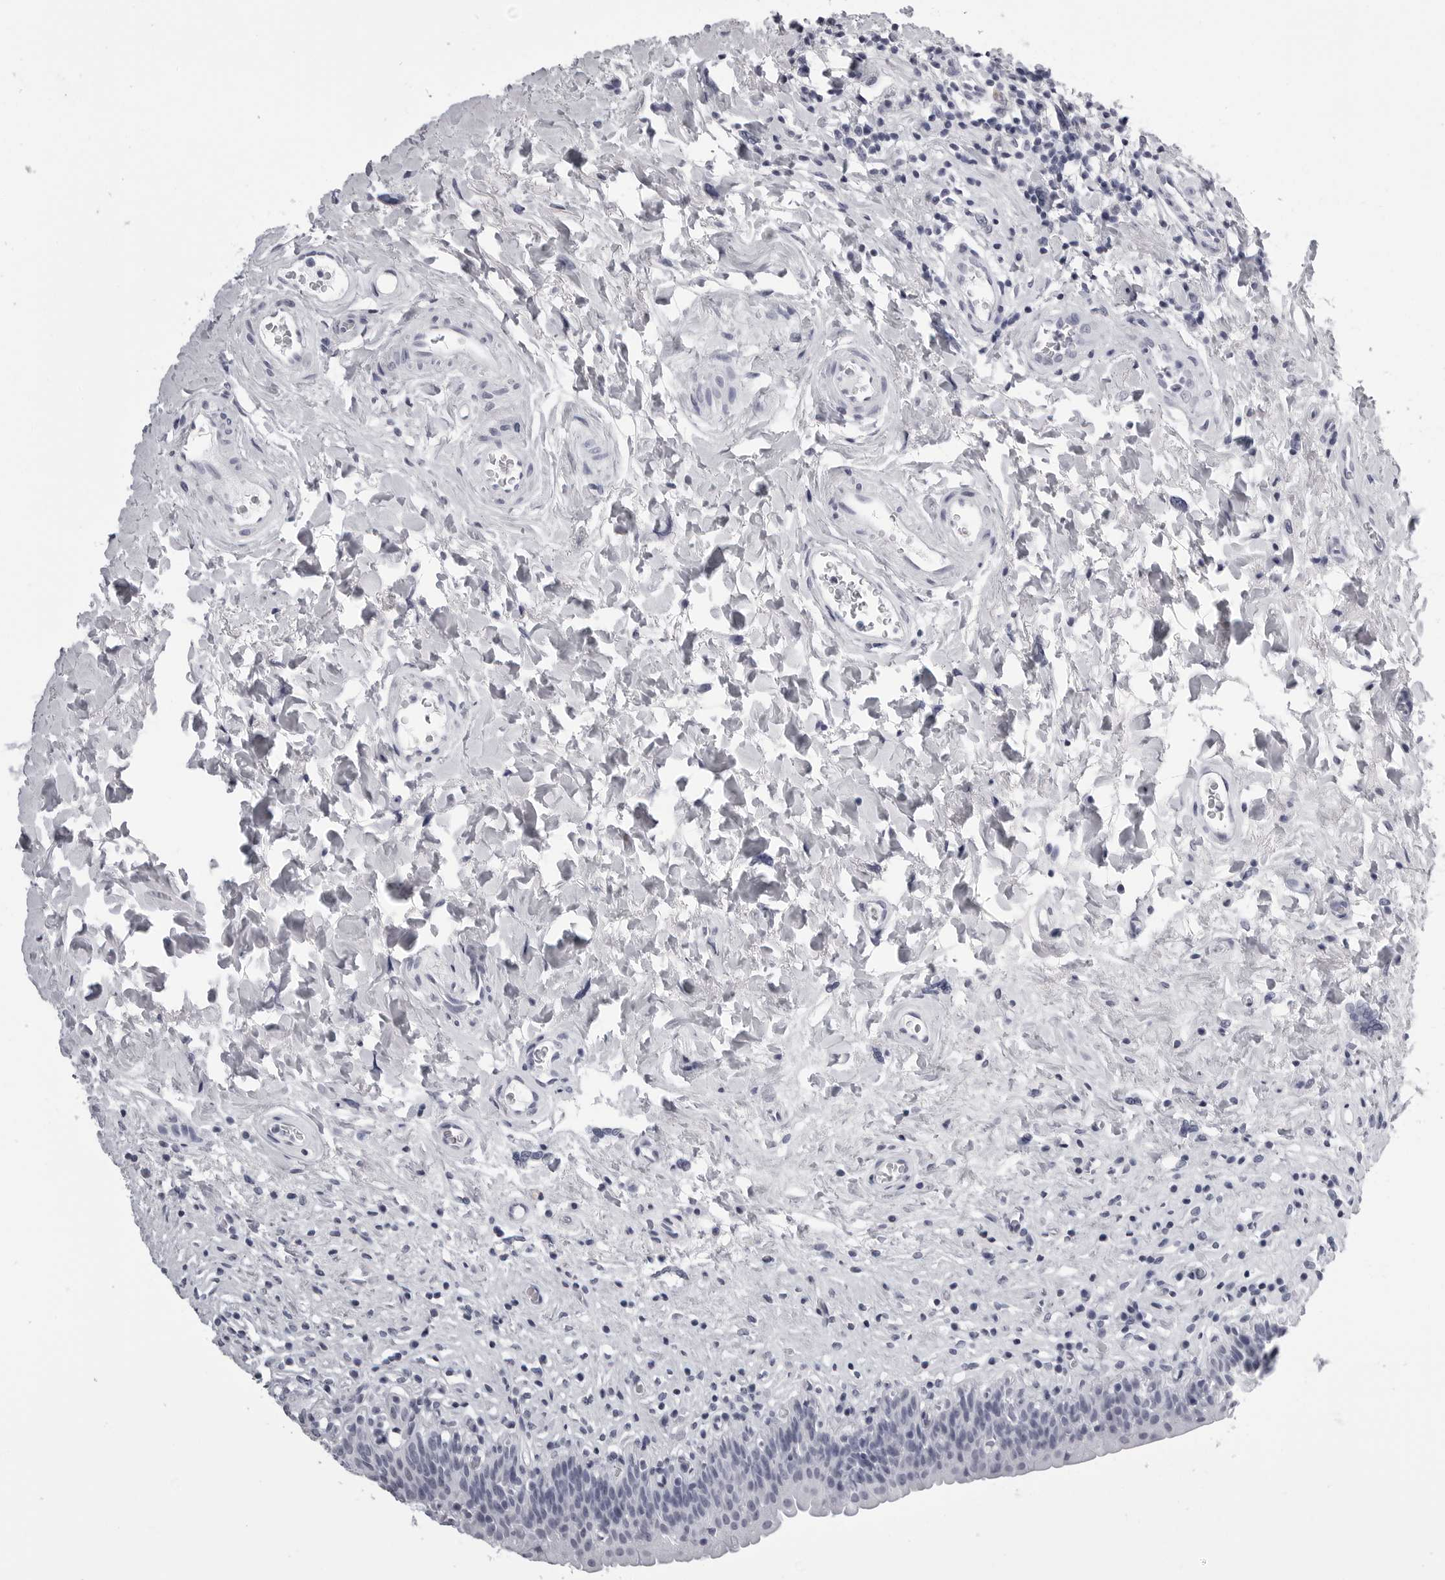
{"staining": {"intensity": "negative", "quantity": "none", "location": "none"}, "tissue": "urinary bladder", "cell_type": "Urothelial cells", "image_type": "normal", "snomed": [{"axis": "morphology", "description": "Normal tissue, NOS"}, {"axis": "topography", "description": "Urinary bladder"}], "caption": "Immunohistochemistry of unremarkable human urinary bladder reveals no positivity in urothelial cells. Brightfield microscopy of immunohistochemistry stained with DAB (brown) and hematoxylin (blue), captured at high magnification.", "gene": "BPIFA1", "patient": {"sex": "male", "age": 83}}